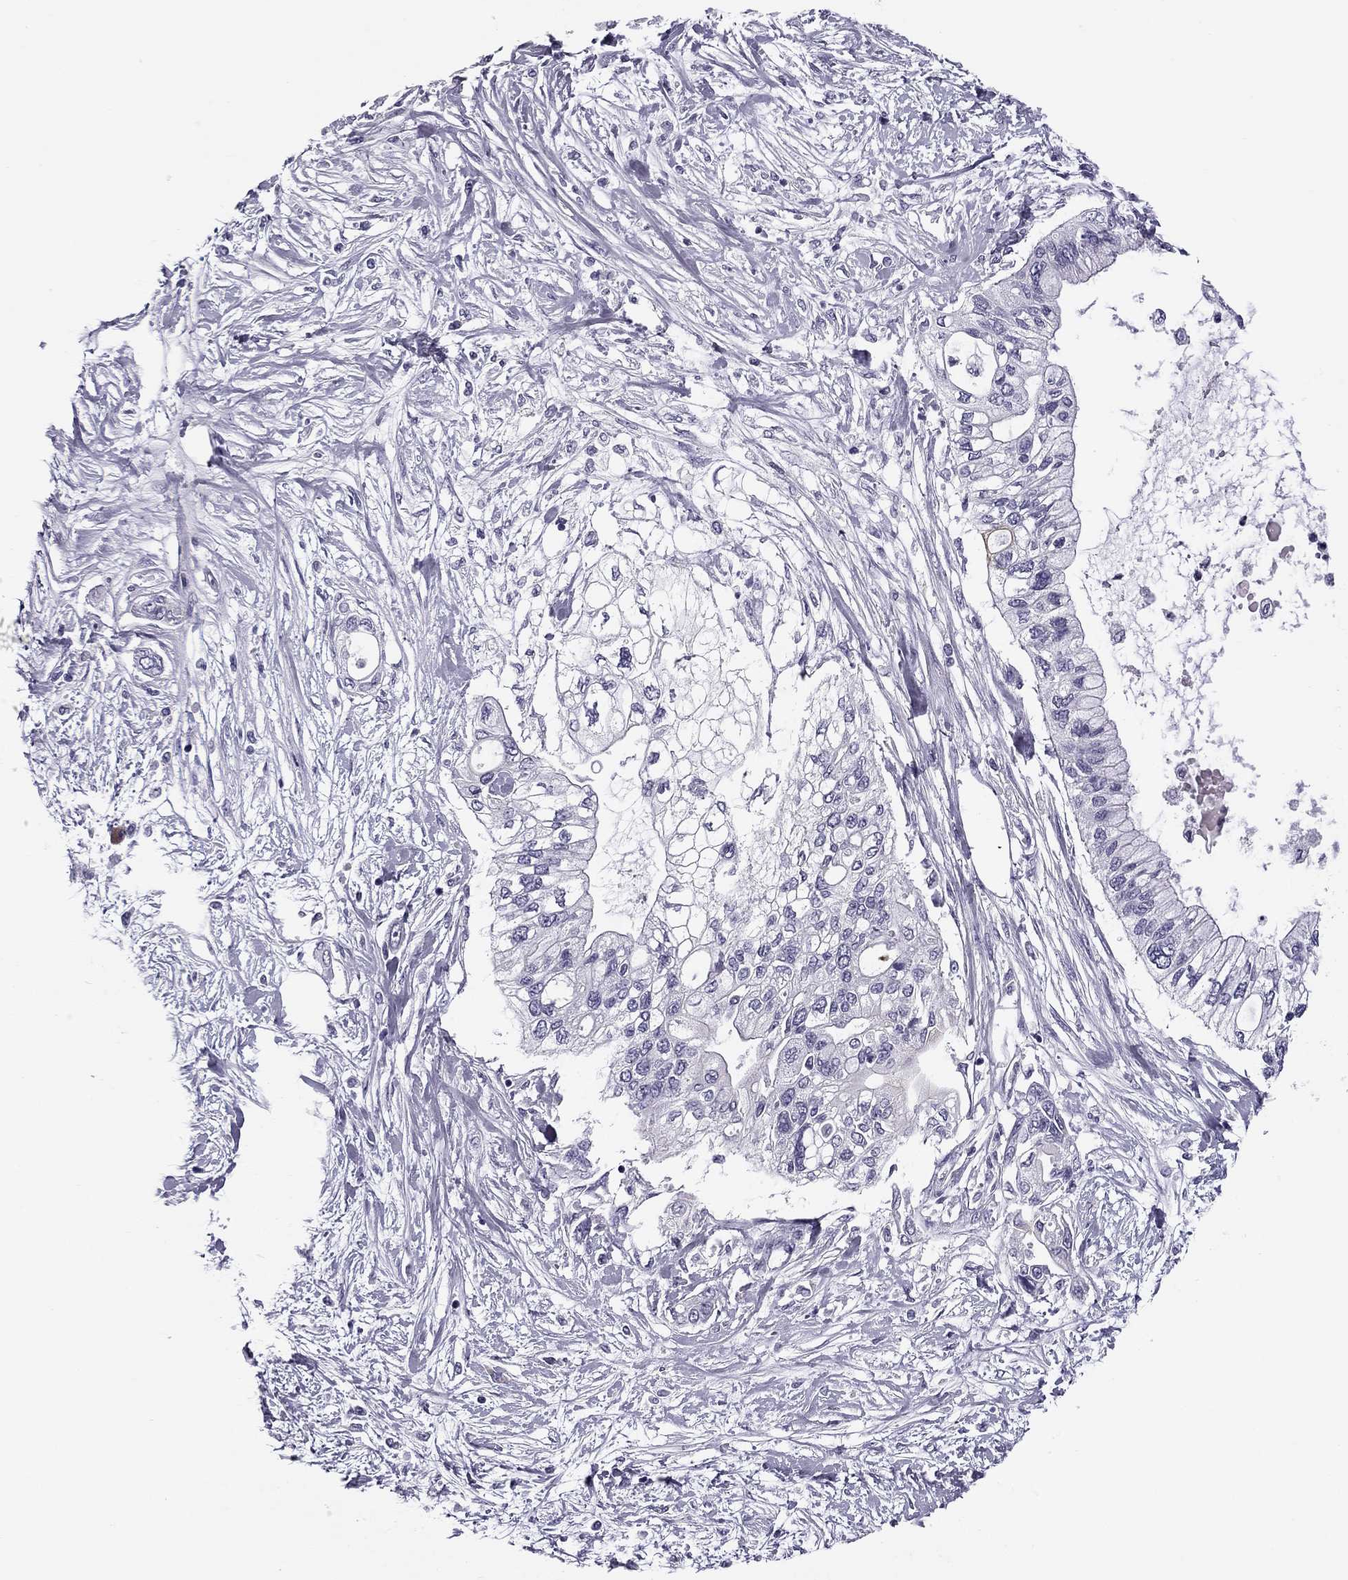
{"staining": {"intensity": "negative", "quantity": "none", "location": "none"}, "tissue": "pancreatic cancer", "cell_type": "Tumor cells", "image_type": "cancer", "snomed": [{"axis": "morphology", "description": "Adenocarcinoma, NOS"}, {"axis": "topography", "description": "Pancreas"}], "caption": "DAB immunohistochemical staining of human pancreatic cancer exhibits no significant positivity in tumor cells.", "gene": "MC5R", "patient": {"sex": "female", "age": 77}}